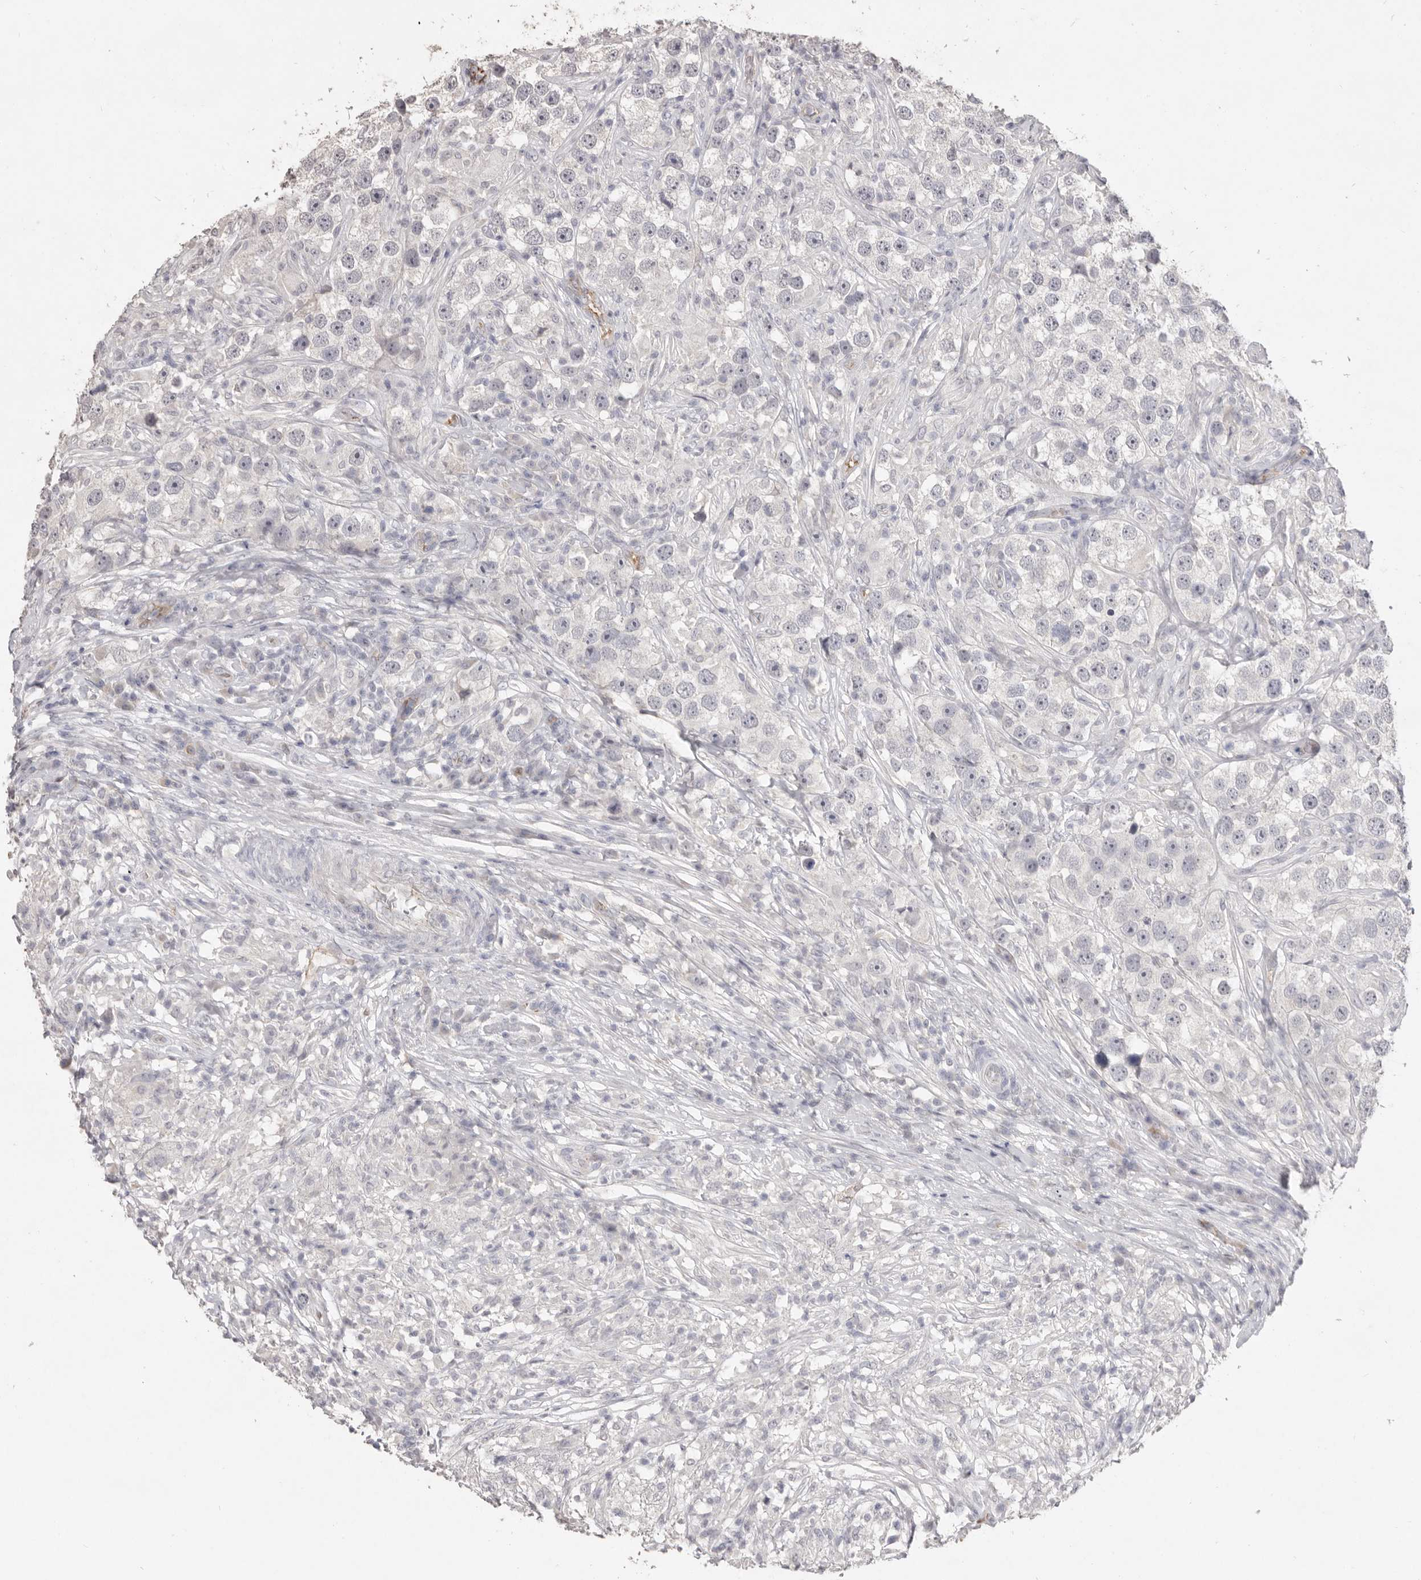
{"staining": {"intensity": "negative", "quantity": "none", "location": "none"}, "tissue": "testis cancer", "cell_type": "Tumor cells", "image_type": "cancer", "snomed": [{"axis": "morphology", "description": "Seminoma, NOS"}, {"axis": "topography", "description": "Testis"}], "caption": "Tumor cells are negative for protein expression in human seminoma (testis).", "gene": "ZYG11B", "patient": {"sex": "male", "age": 49}}